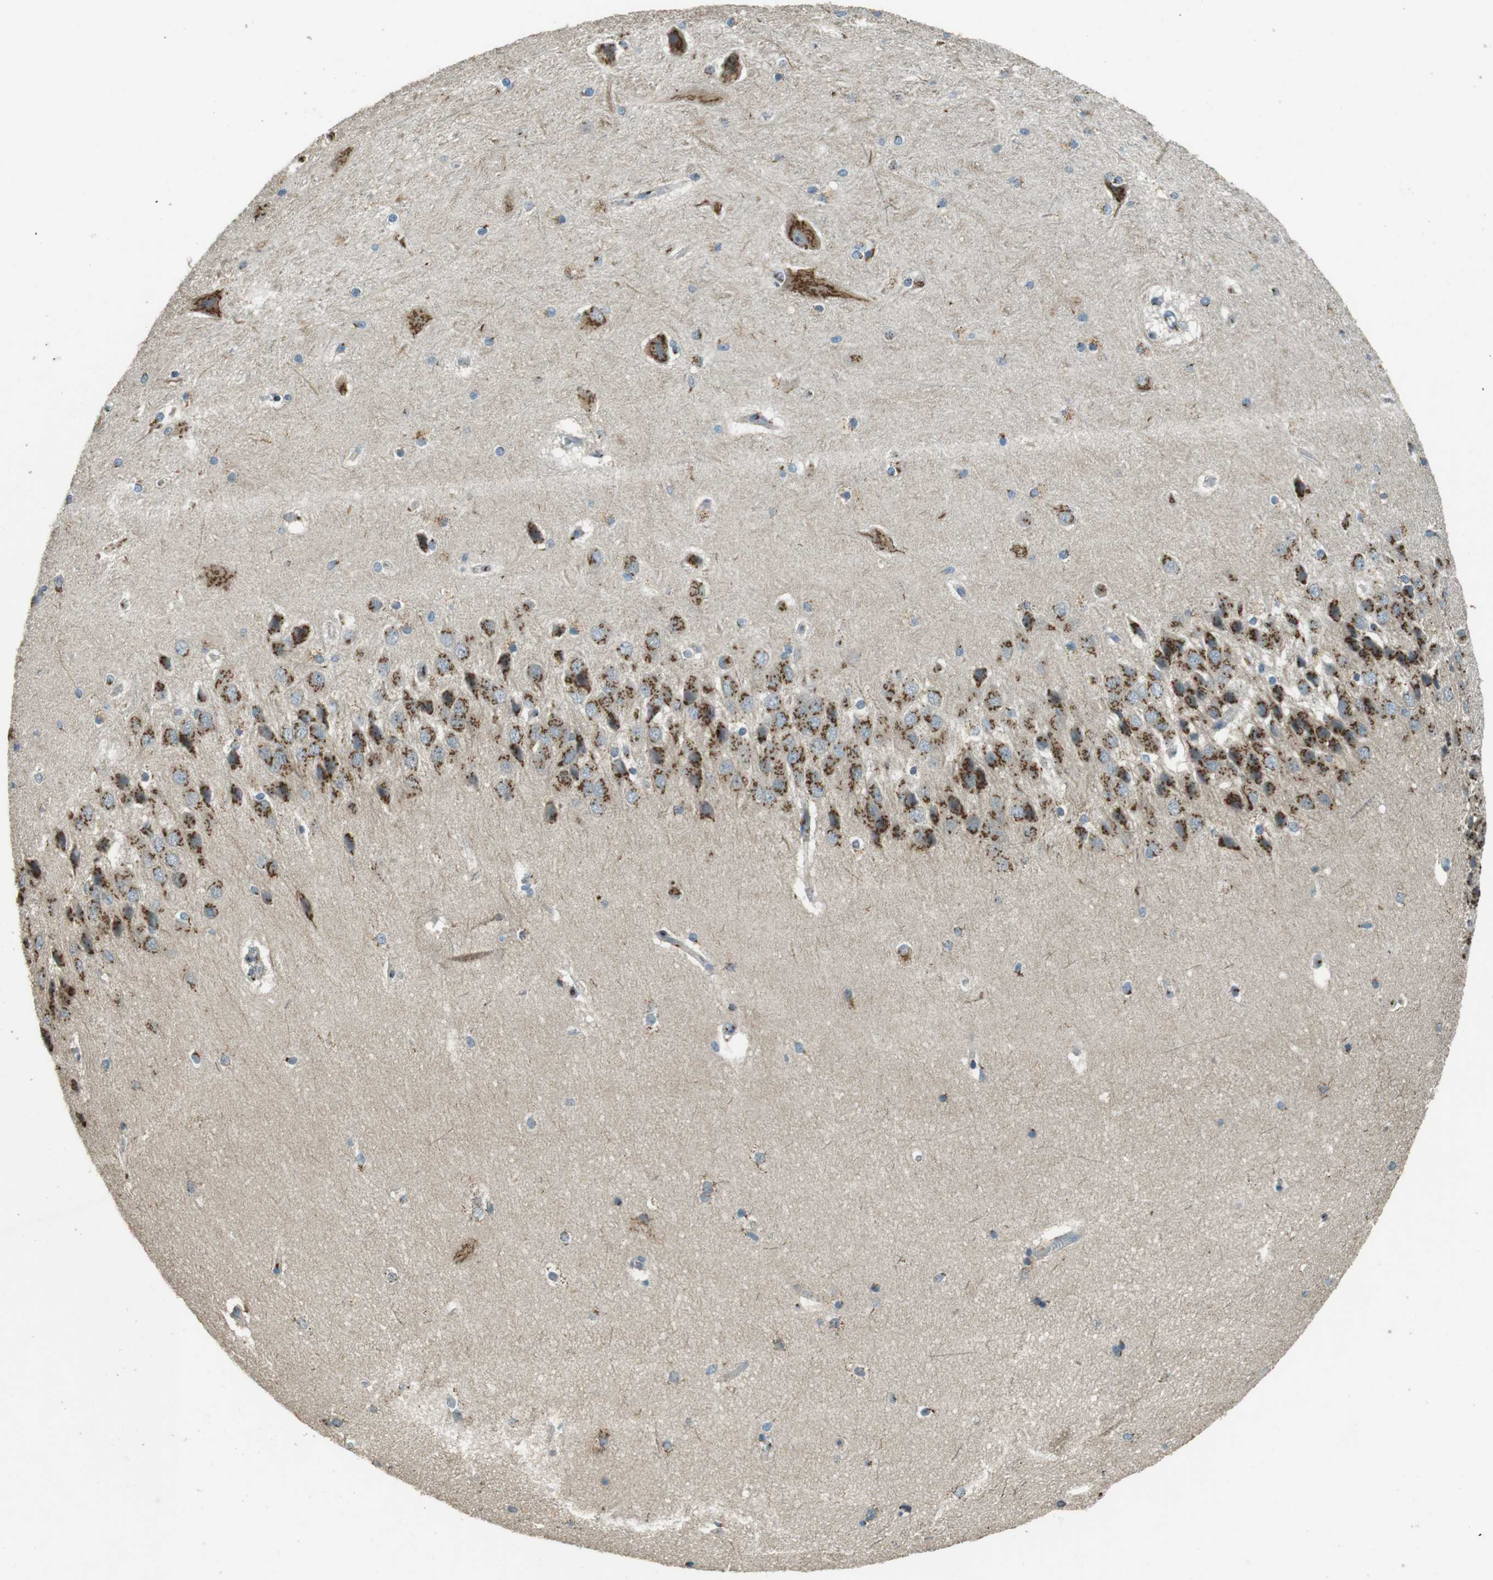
{"staining": {"intensity": "moderate", "quantity": "<25%", "location": "cytoplasmic/membranous"}, "tissue": "hippocampus", "cell_type": "Glial cells", "image_type": "normal", "snomed": [{"axis": "morphology", "description": "Normal tissue, NOS"}, {"axis": "topography", "description": "Hippocampus"}], "caption": "The histopathology image exhibits staining of normal hippocampus, revealing moderate cytoplasmic/membranous protein positivity (brown color) within glial cells. (DAB IHC, brown staining for protein, blue staining for nuclei).", "gene": "TMEM115", "patient": {"sex": "female", "age": 19}}